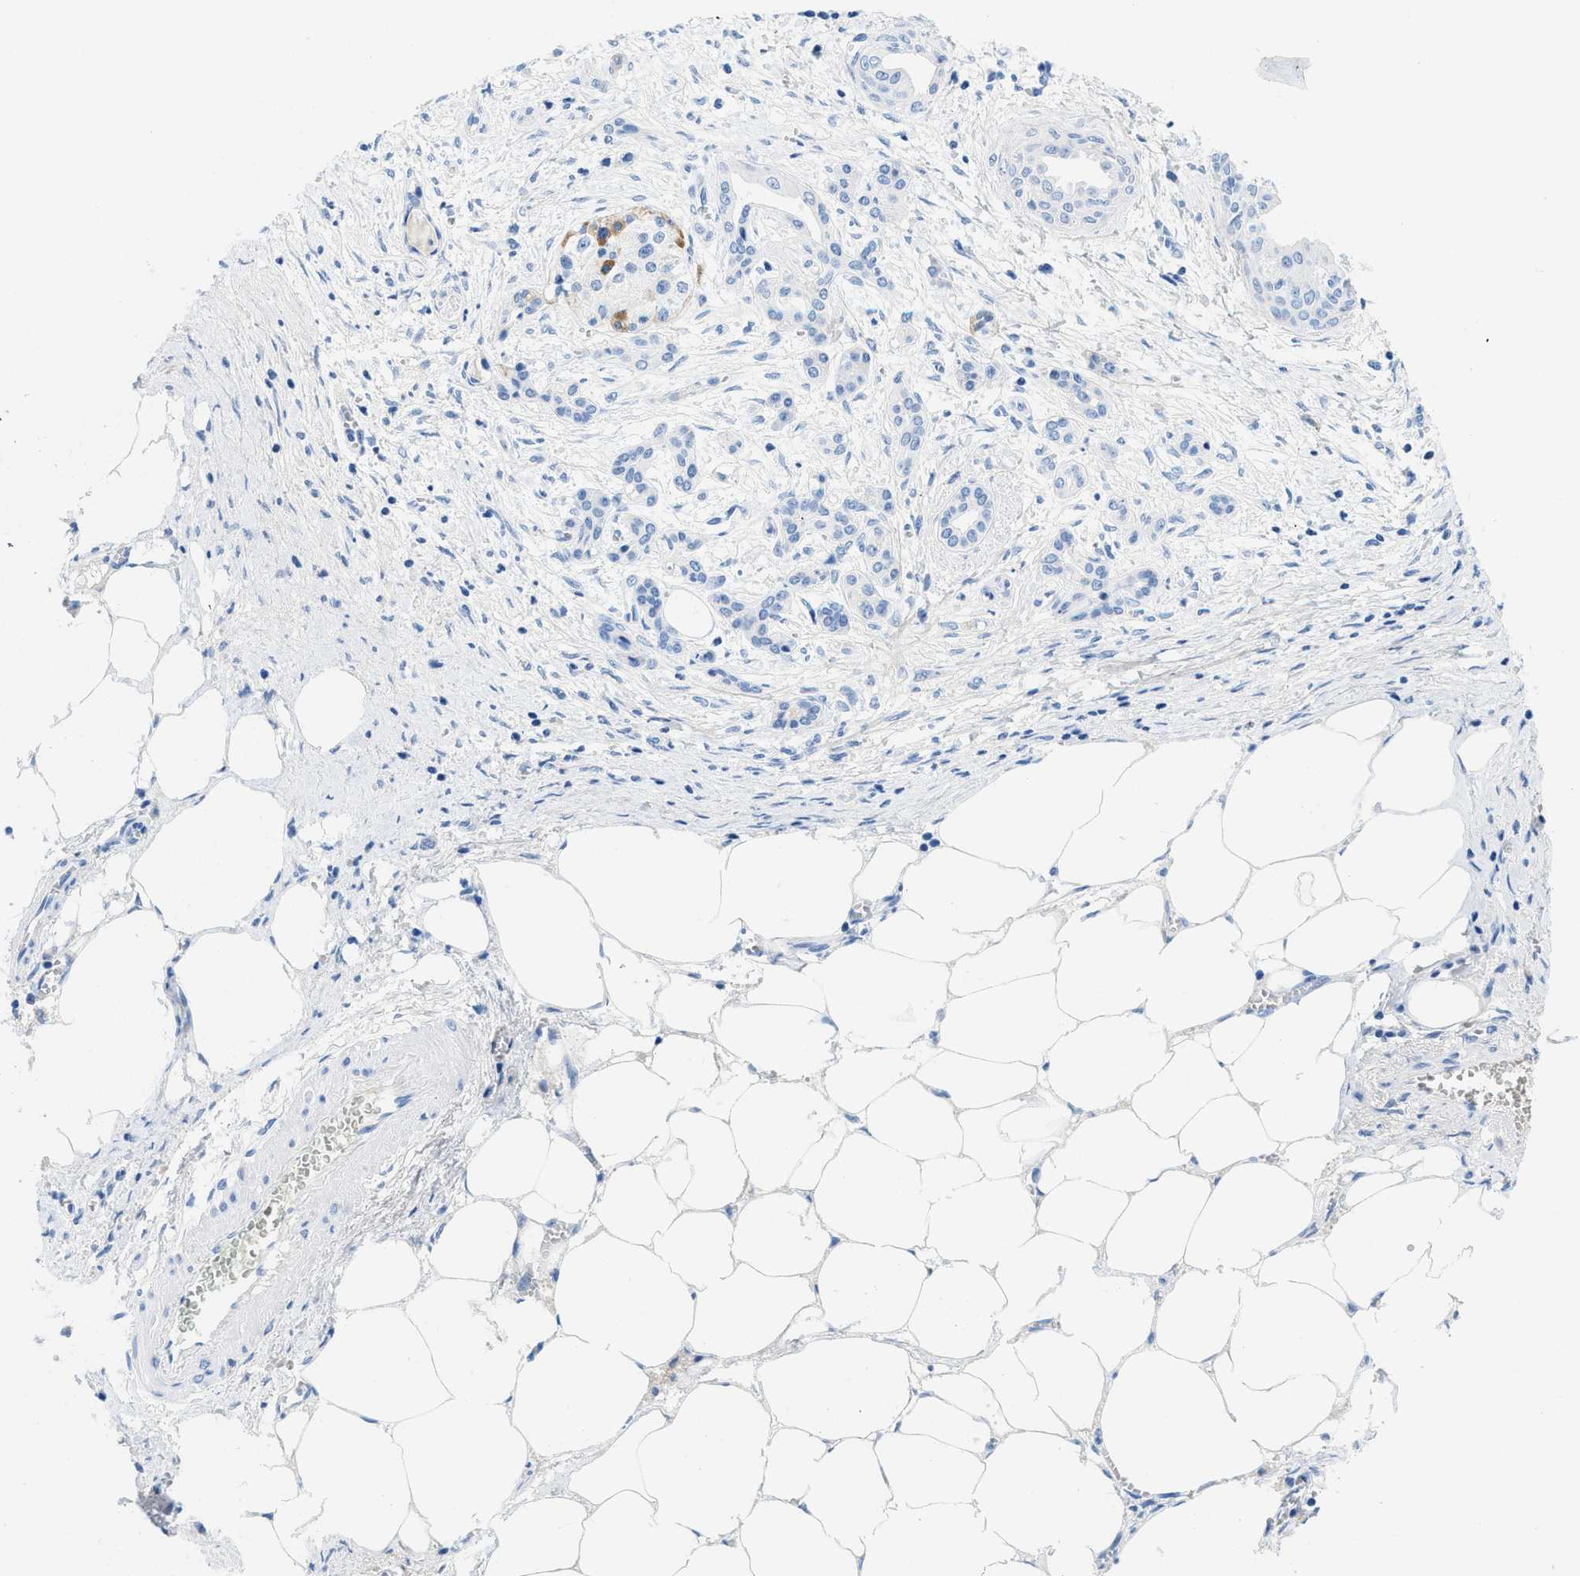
{"staining": {"intensity": "negative", "quantity": "none", "location": "none"}, "tissue": "pancreatic cancer", "cell_type": "Tumor cells", "image_type": "cancer", "snomed": [{"axis": "morphology", "description": "Adenocarcinoma, NOS"}, {"axis": "topography", "description": "Pancreas"}], "caption": "Immunohistochemical staining of human adenocarcinoma (pancreatic) shows no significant expression in tumor cells.", "gene": "COL3A1", "patient": {"sex": "female", "age": 70}}